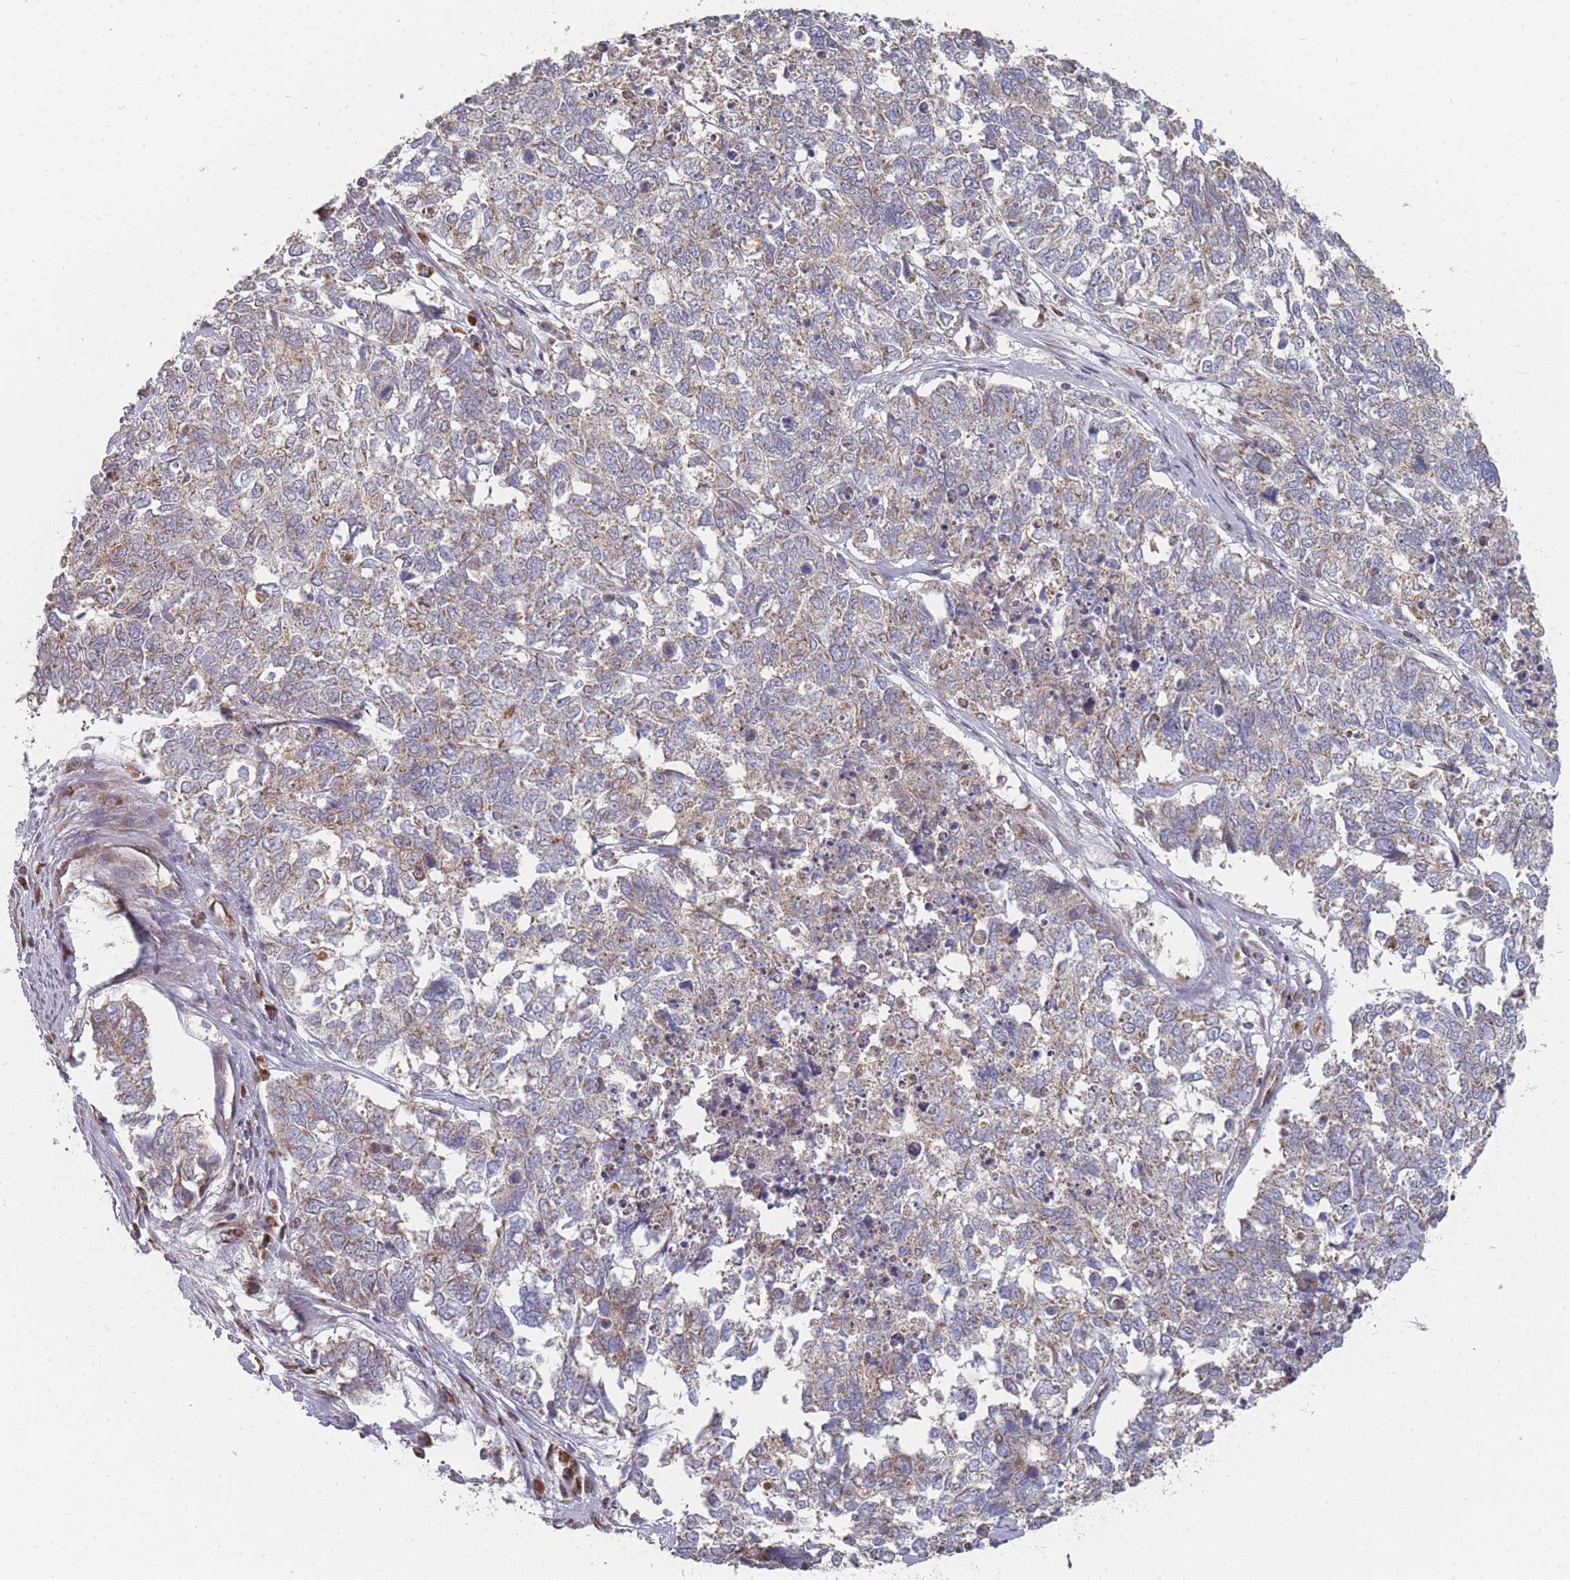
{"staining": {"intensity": "weak", "quantity": "<25%", "location": "cytoplasmic/membranous"}, "tissue": "cervical cancer", "cell_type": "Tumor cells", "image_type": "cancer", "snomed": [{"axis": "morphology", "description": "Squamous cell carcinoma, NOS"}, {"axis": "topography", "description": "Cervix"}], "caption": "Immunohistochemistry image of neoplastic tissue: cervical cancer (squamous cell carcinoma) stained with DAB (3,3'-diaminobenzidine) shows no significant protein expression in tumor cells. (DAB immunohistochemistry visualized using brightfield microscopy, high magnification).", "gene": "PSMB3", "patient": {"sex": "female", "age": 63}}